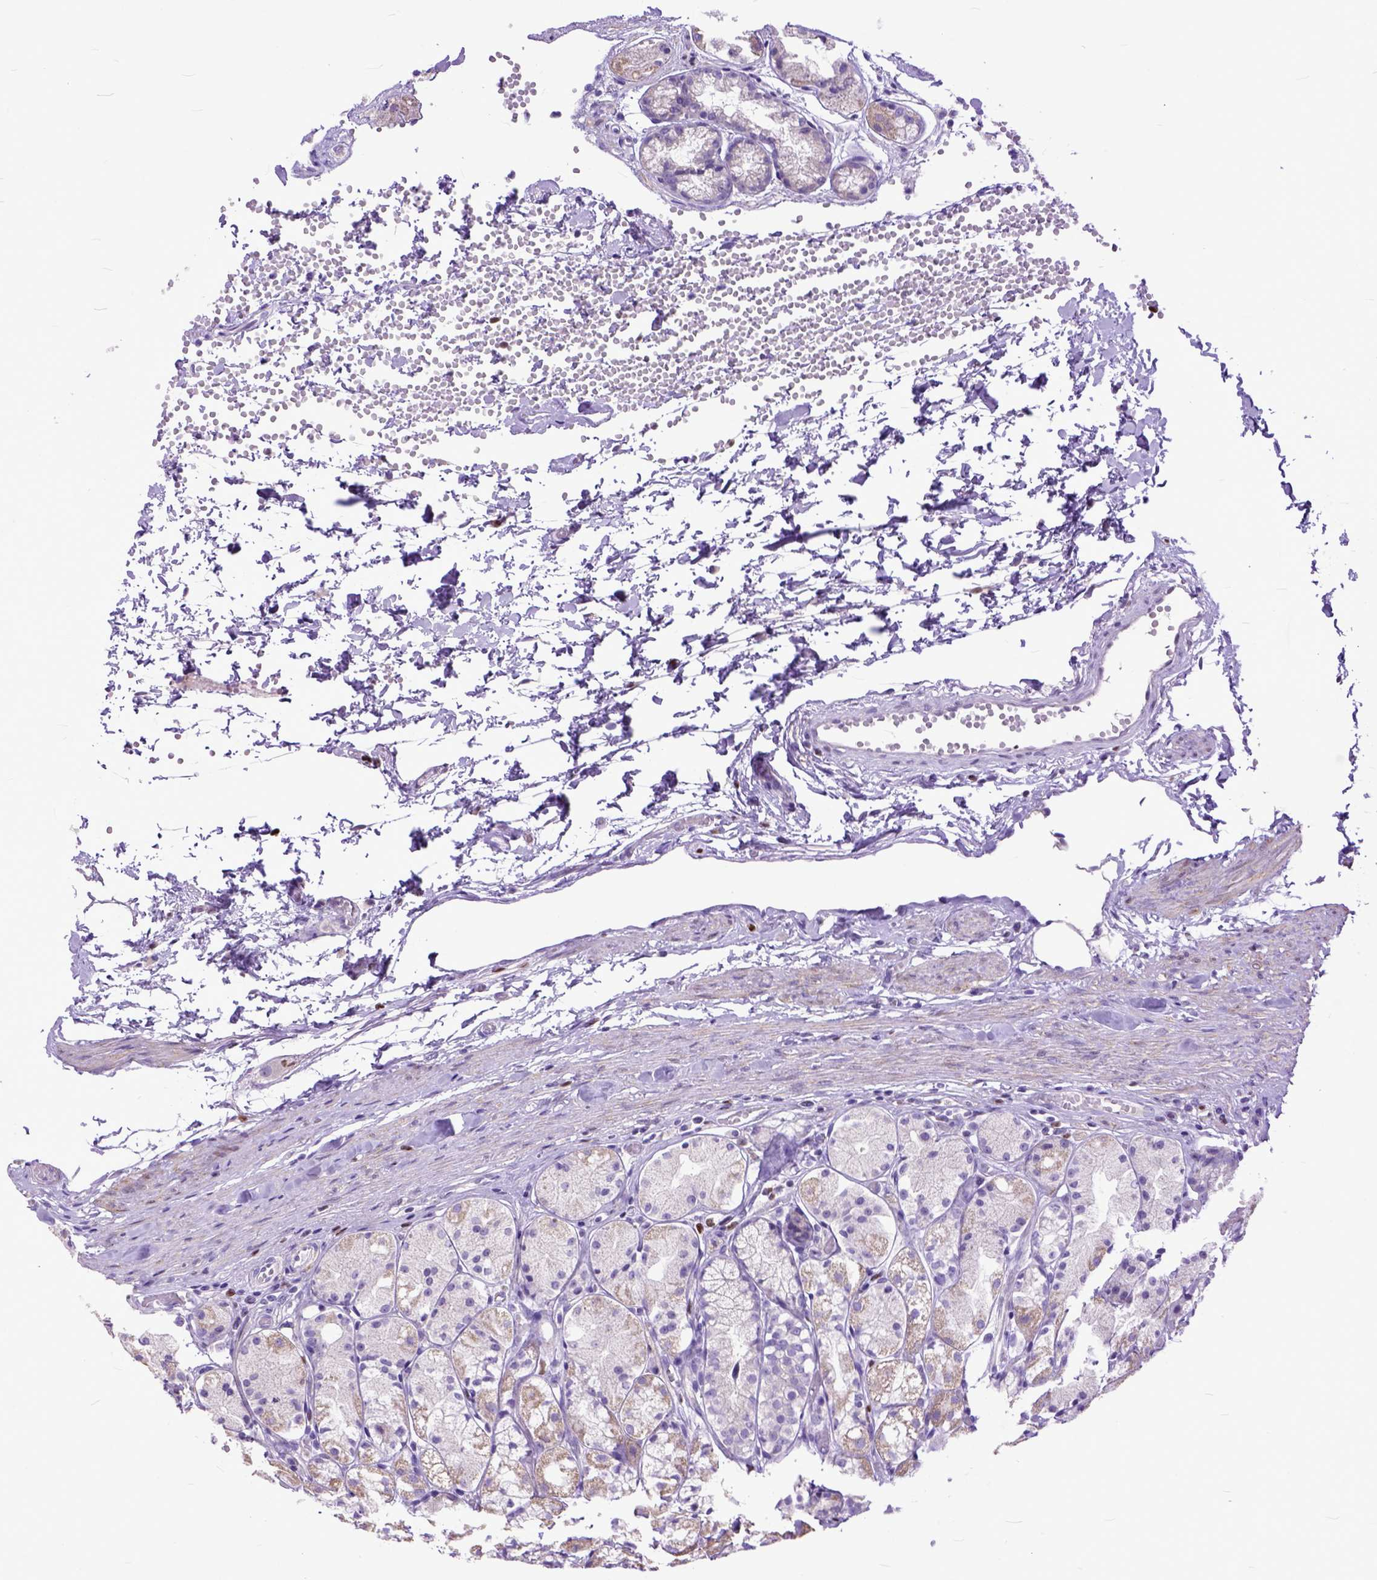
{"staining": {"intensity": "moderate", "quantity": "25%-75%", "location": "cytoplasmic/membranous"}, "tissue": "stomach", "cell_type": "Glandular cells", "image_type": "normal", "snomed": [{"axis": "morphology", "description": "Normal tissue, NOS"}, {"axis": "topography", "description": "Stomach"}], "caption": "Immunohistochemistry (IHC) photomicrograph of normal human stomach stained for a protein (brown), which shows medium levels of moderate cytoplasmic/membranous positivity in approximately 25%-75% of glandular cells.", "gene": "CRB1", "patient": {"sex": "male", "age": 70}}